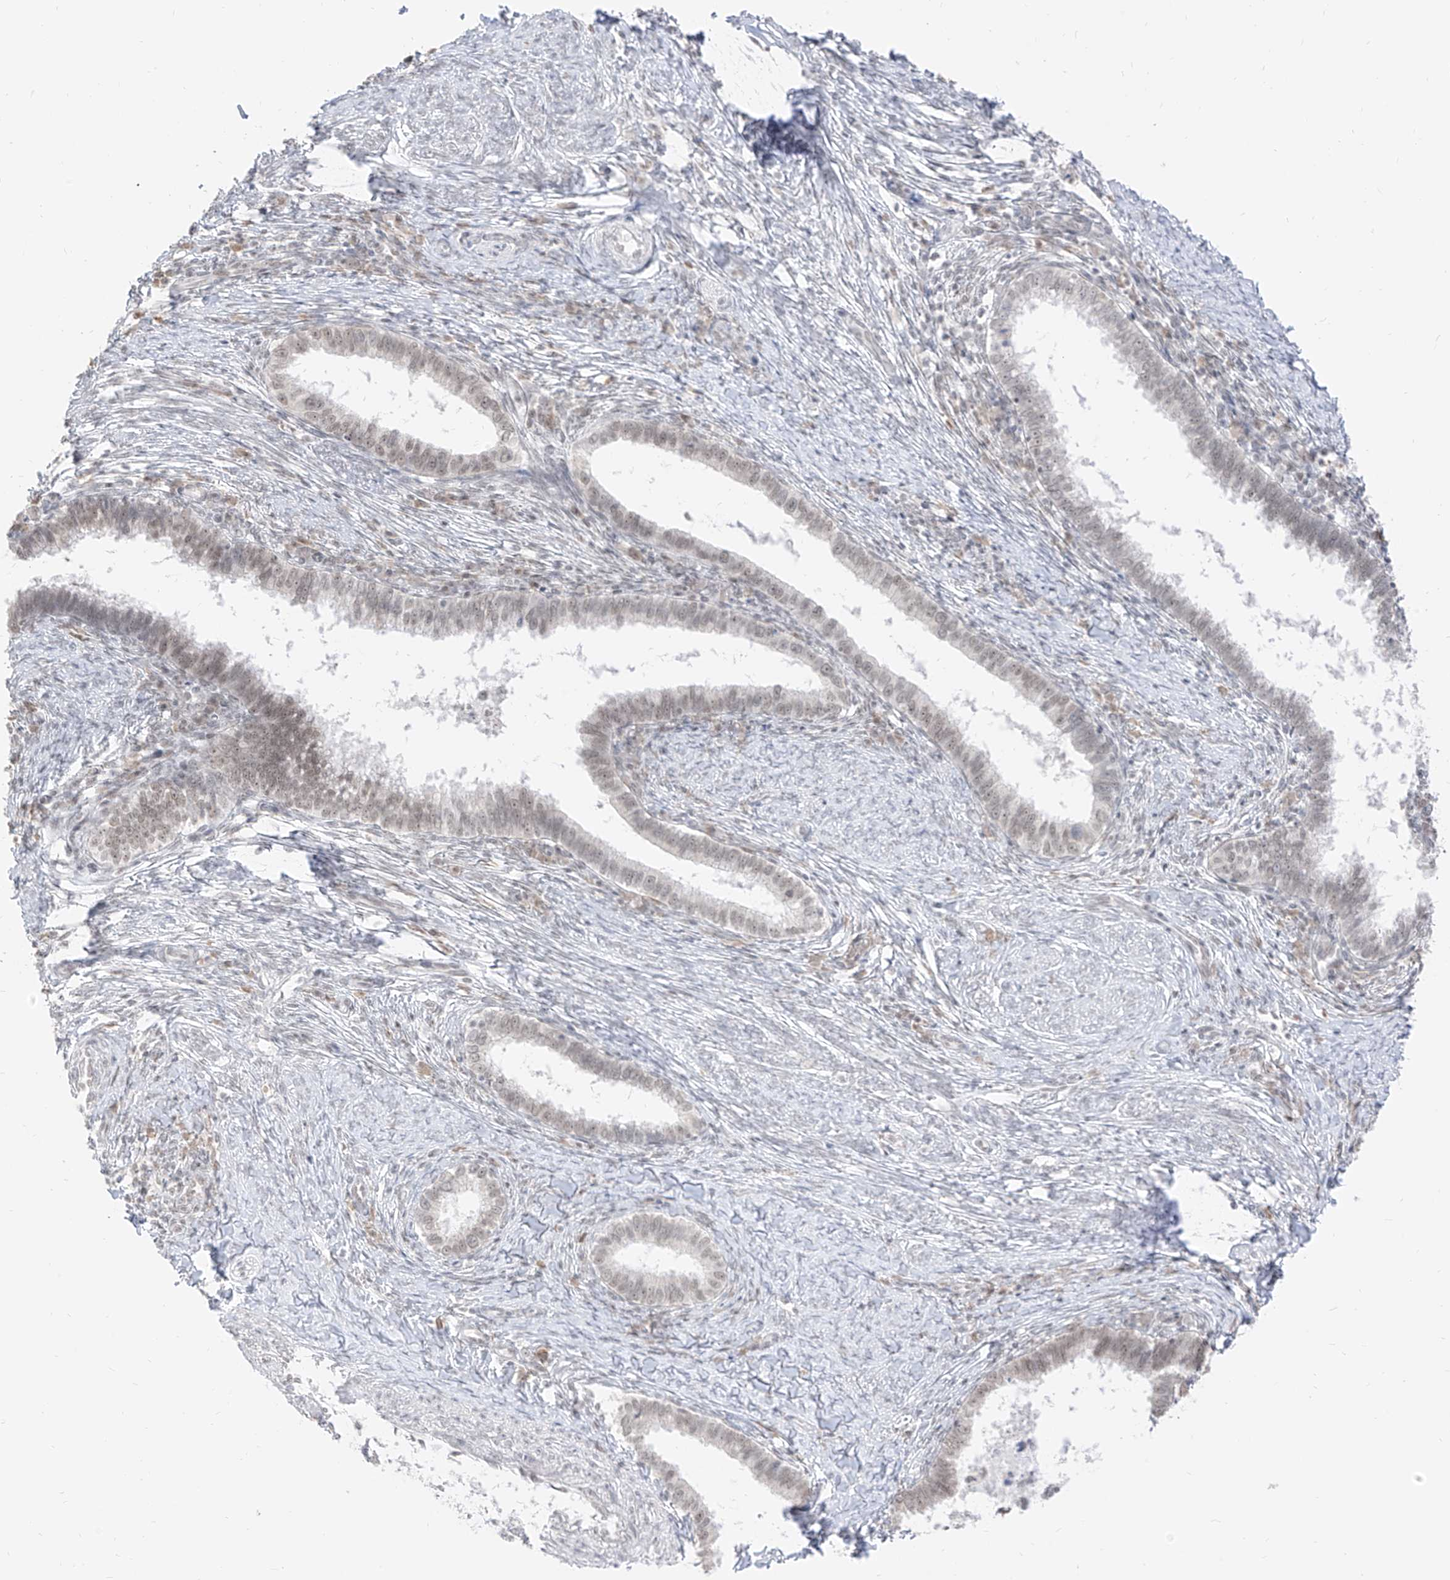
{"staining": {"intensity": "weak", "quantity": "25%-75%", "location": "nuclear"}, "tissue": "cervical cancer", "cell_type": "Tumor cells", "image_type": "cancer", "snomed": [{"axis": "morphology", "description": "Adenocarcinoma, NOS"}, {"axis": "topography", "description": "Cervix"}], "caption": "Human cervical cancer stained with a protein marker demonstrates weak staining in tumor cells.", "gene": "SUPT5H", "patient": {"sex": "female", "age": 36}}